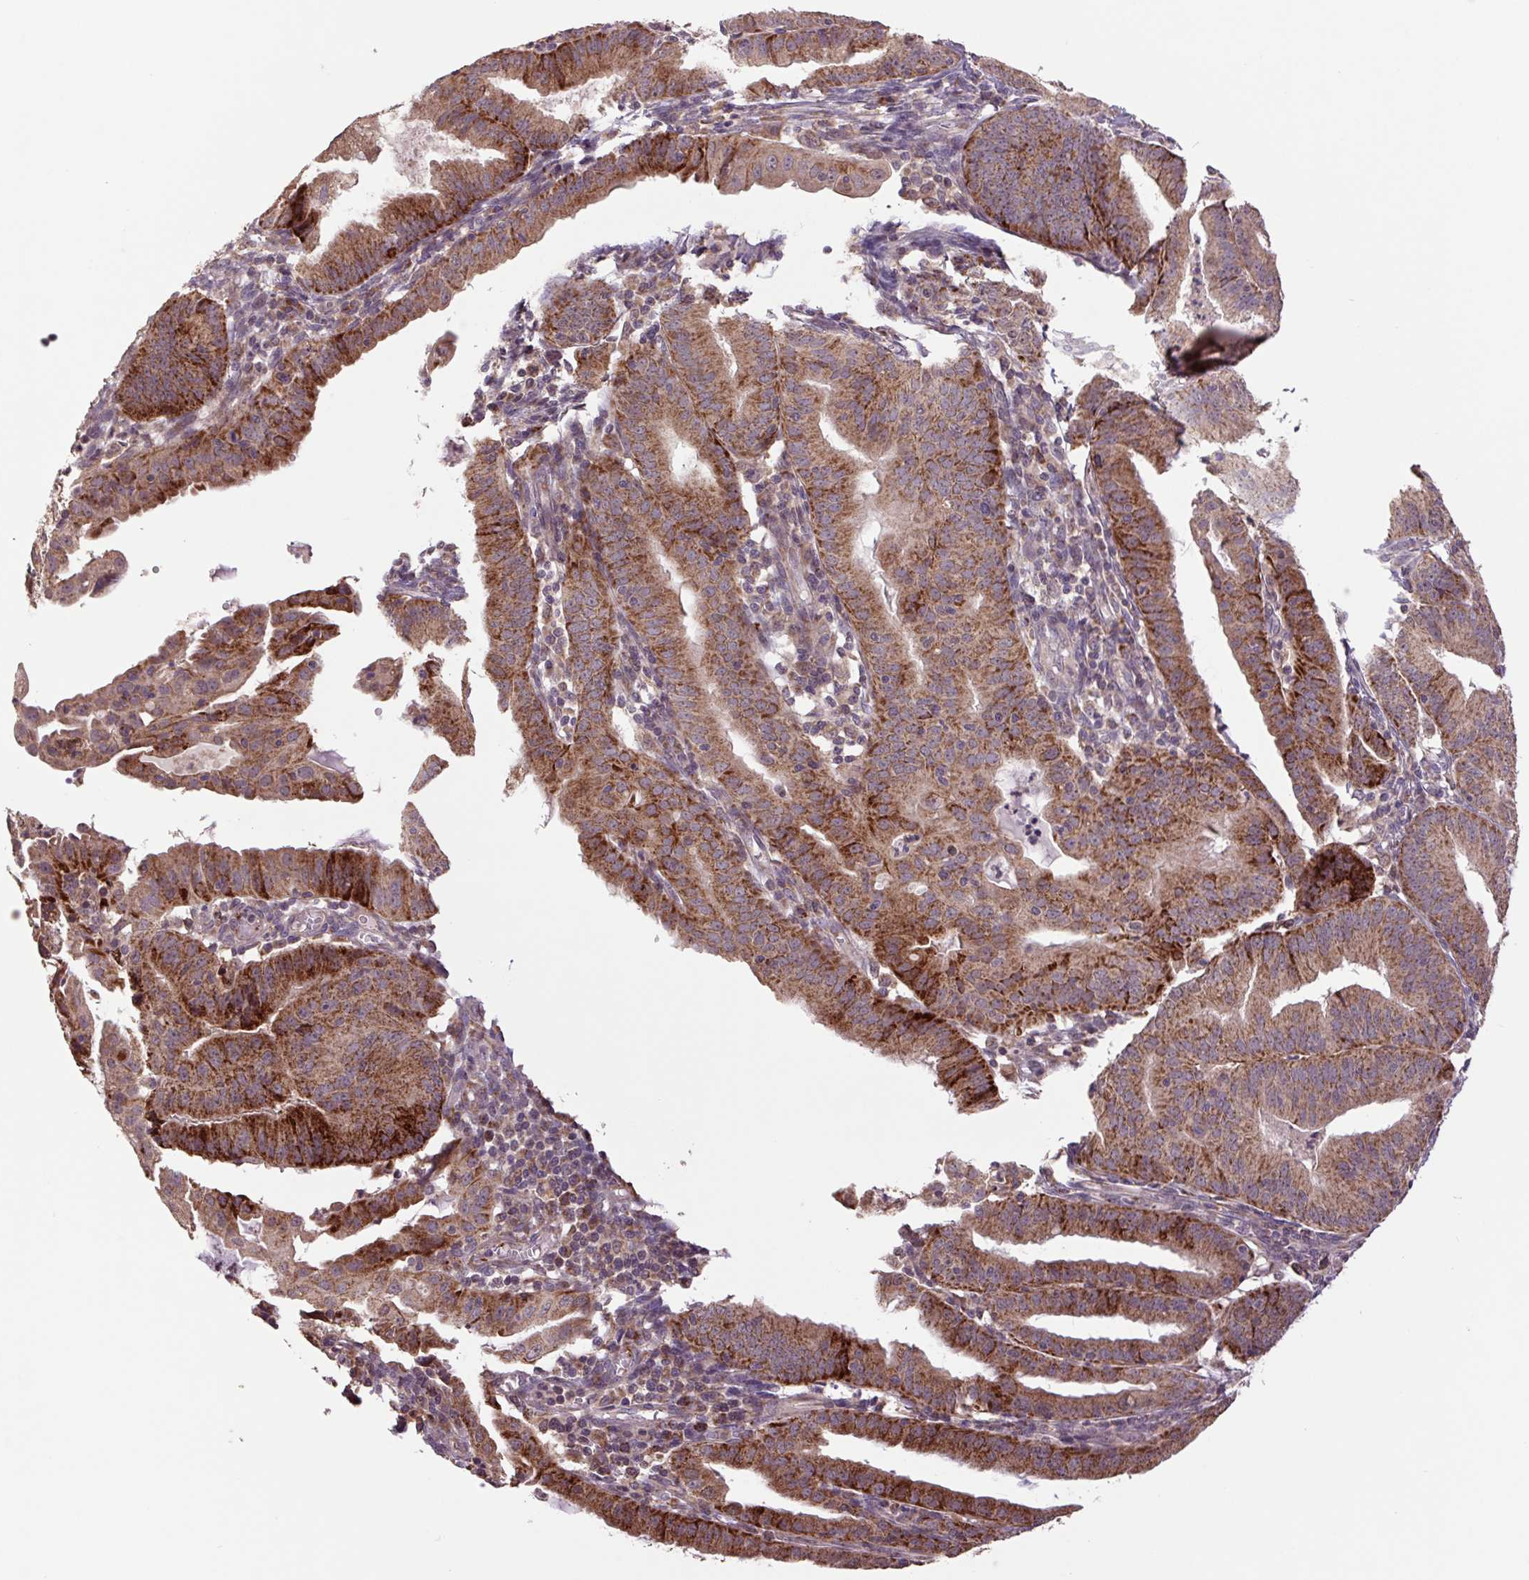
{"staining": {"intensity": "strong", "quantity": ">75%", "location": "cytoplasmic/membranous"}, "tissue": "endometrial cancer", "cell_type": "Tumor cells", "image_type": "cancer", "snomed": [{"axis": "morphology", "description": "Adenocarcinoma, NOS"}, {"axis": "topography", "description": "Endometrium"}], "caption": "Adenocarcinoma (endometrial) was stained to show a protein in brown. There is high levels of strong cytoplasmic/membranous staining in approximately >75% of tumor cells.", "gene": "TMEM160", "patient": {"sex": "female", "age": 60}}